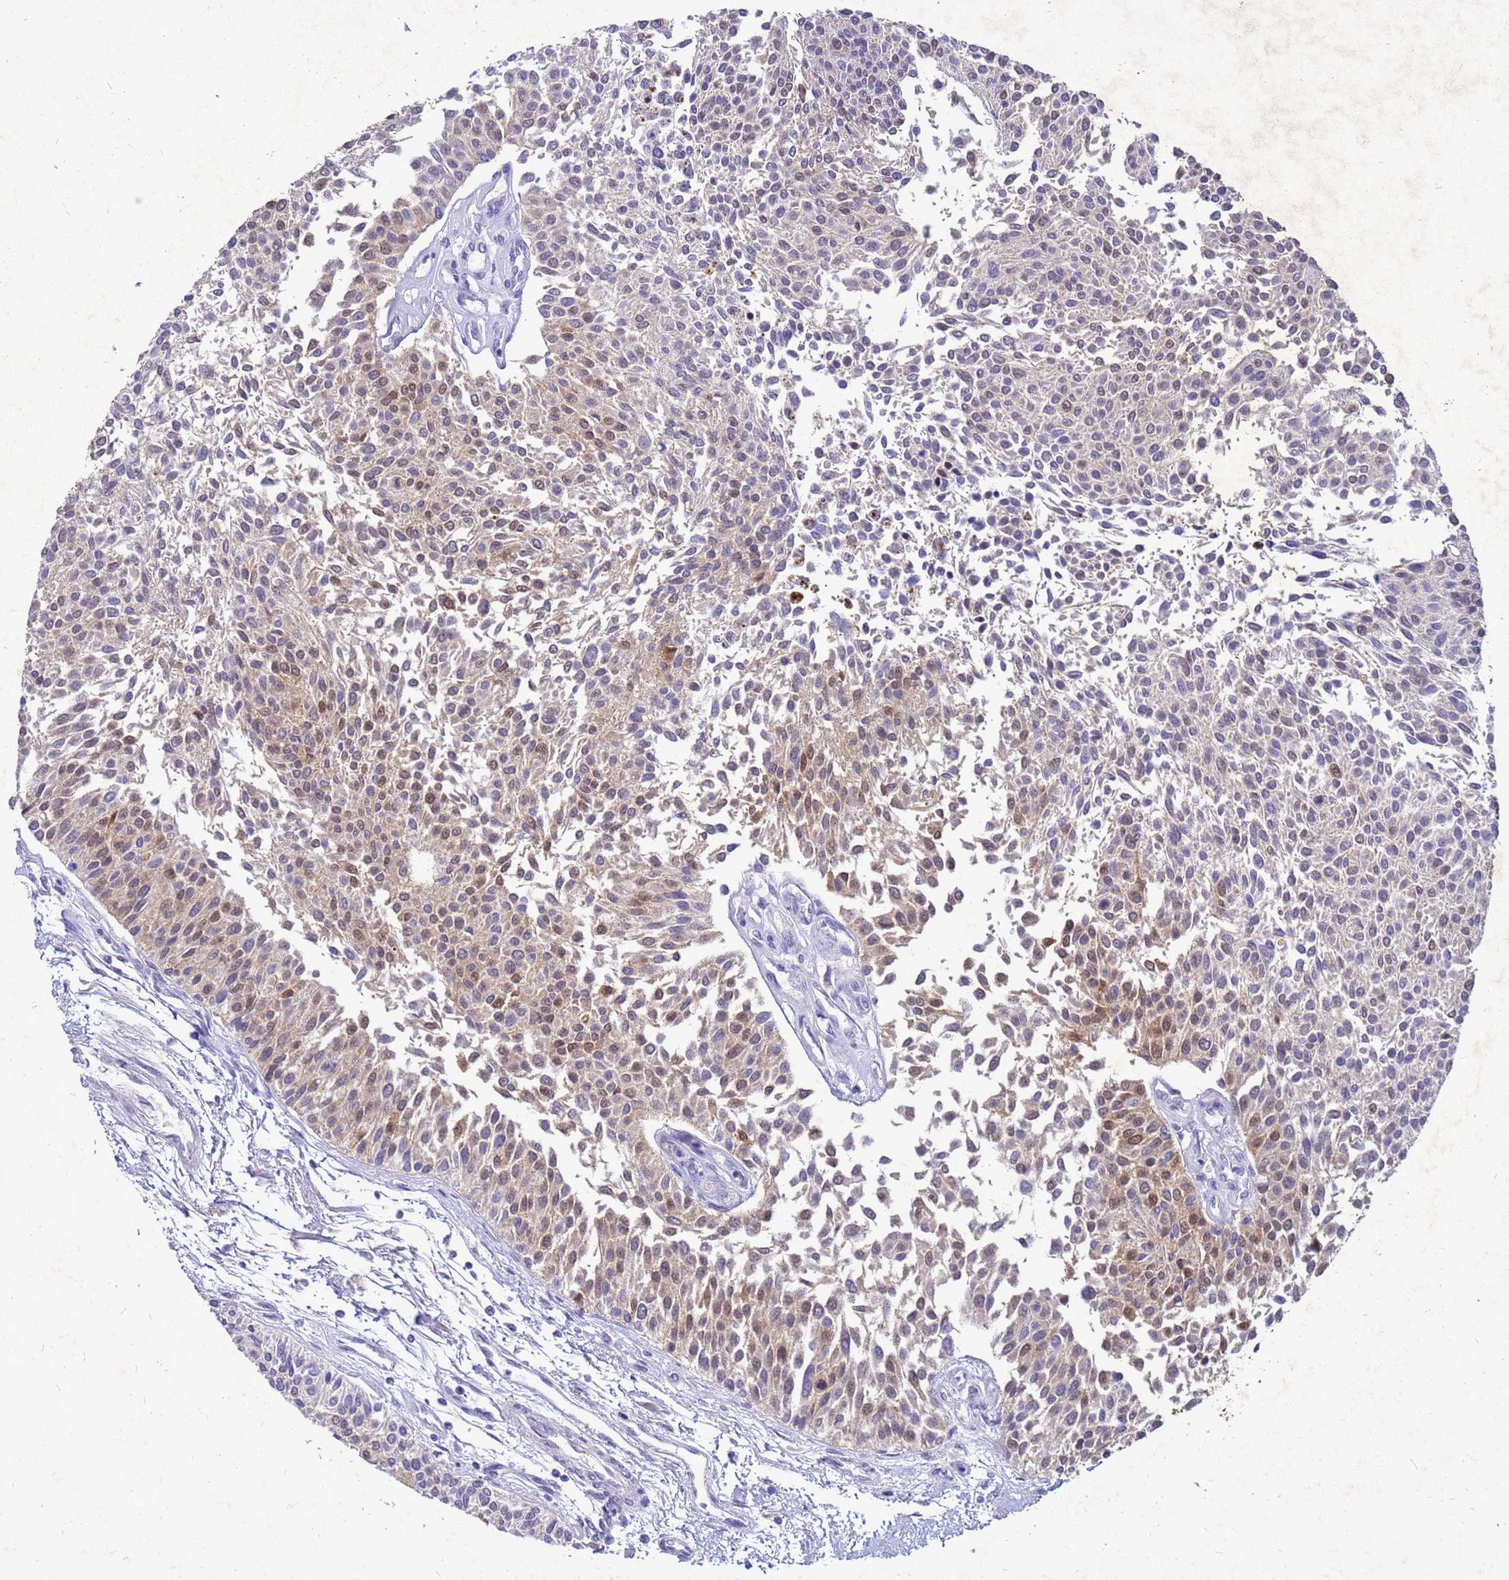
{"staining": {"intensity": "weak", "quantity": "25%-75%", "location": "cytoplasmic/membranous,nuclear"}, "tissue": "urothelial cancer", "cell_type": "Tumor cells", "image_type": "cancer", "snomed": [{"axis": "morphology", "description": "Urothelial carcinoma, NOS"}, {"axis": "topography", "description": "Urinary bladder"}], "caption": "A micrograph of human transitional cell carcinoma stained for a protein exhibits weak cytoplasmic/membranous and nuclear brown staining in tumor cells.", "gene": "AKR1C1", "patient": {"sex": "male", "age": 55}}